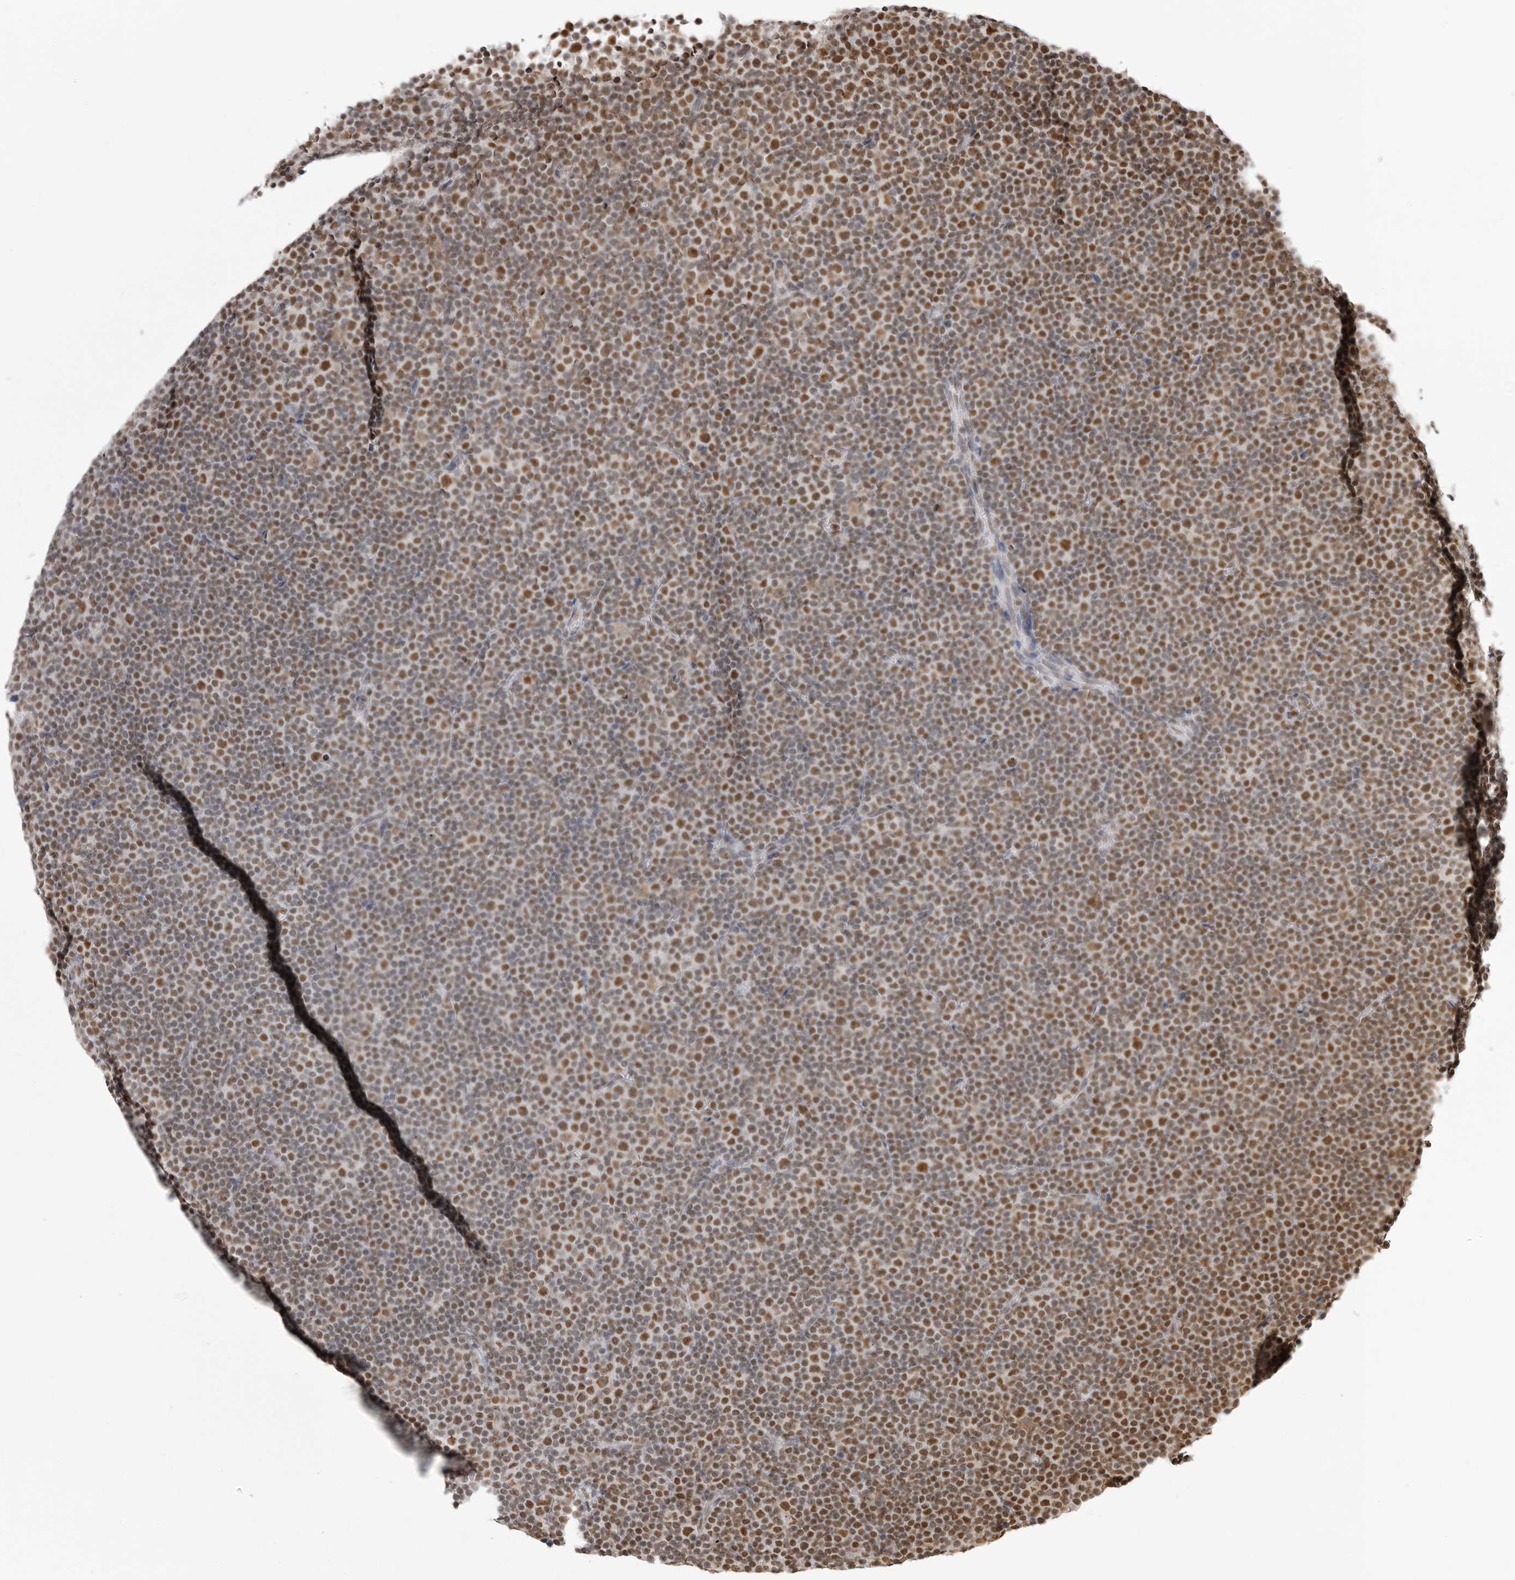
{"staining": {"intensity": "moderate", "quantity": "25%-75%", "location": "nuclear"}, "tissue": "lymphoma", "cell_type": "Tumor cells", "image_type": "cancer", "snomed": [{"axis": "morphology", "description": "Malignant lymphoma, non-Hodgkin's type, Low grade"}, {"axis": "topography", "description": "Lymph node"}], "caption": "Immunohistochemical staining of human malignant lymphoma, non-Hodgkin's type (low-grade) reveals moderate nuclear protein staining in about 25%-75% of tumor cells.", "gene": "RPA2", "patient": {"sex": "female", "age": 67}}